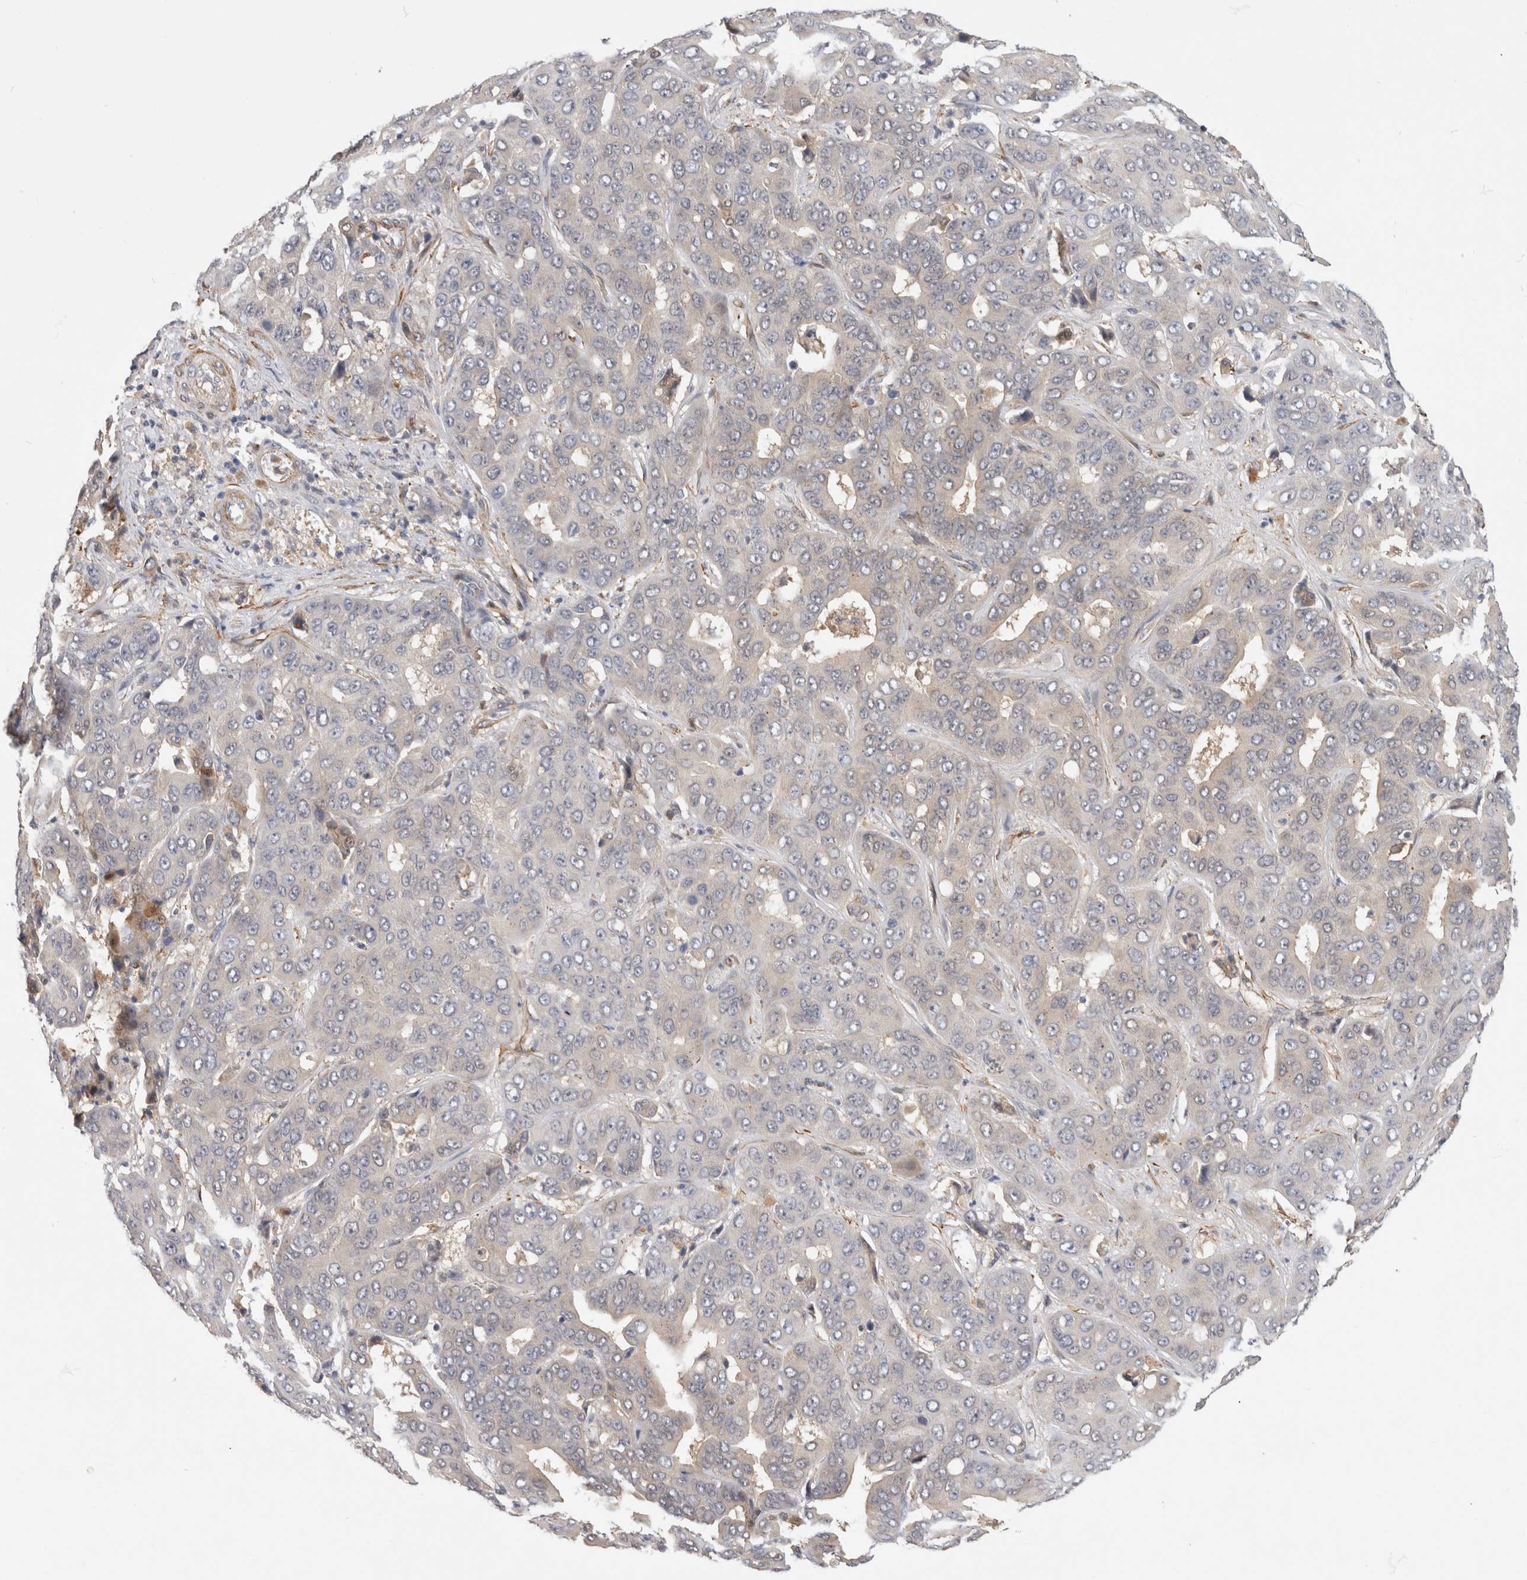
{"staining": {"intensity": "negative", "quantity": "none", "location": "none"}, "tissue": "liver cancer", "cell_type": "Tumor cells", "image_type": "cancer", "snomed": [{"axis": "morphology", "description": "Cholangiocarcinoma"}, {"axis": "topography", "description": "Liver"}], "caption": "Protein analysis of liver cancer exhibits no significant positivity in tumor cells.", "gene": "PGM1", "patient": {"sex": "female", "age": 52}}